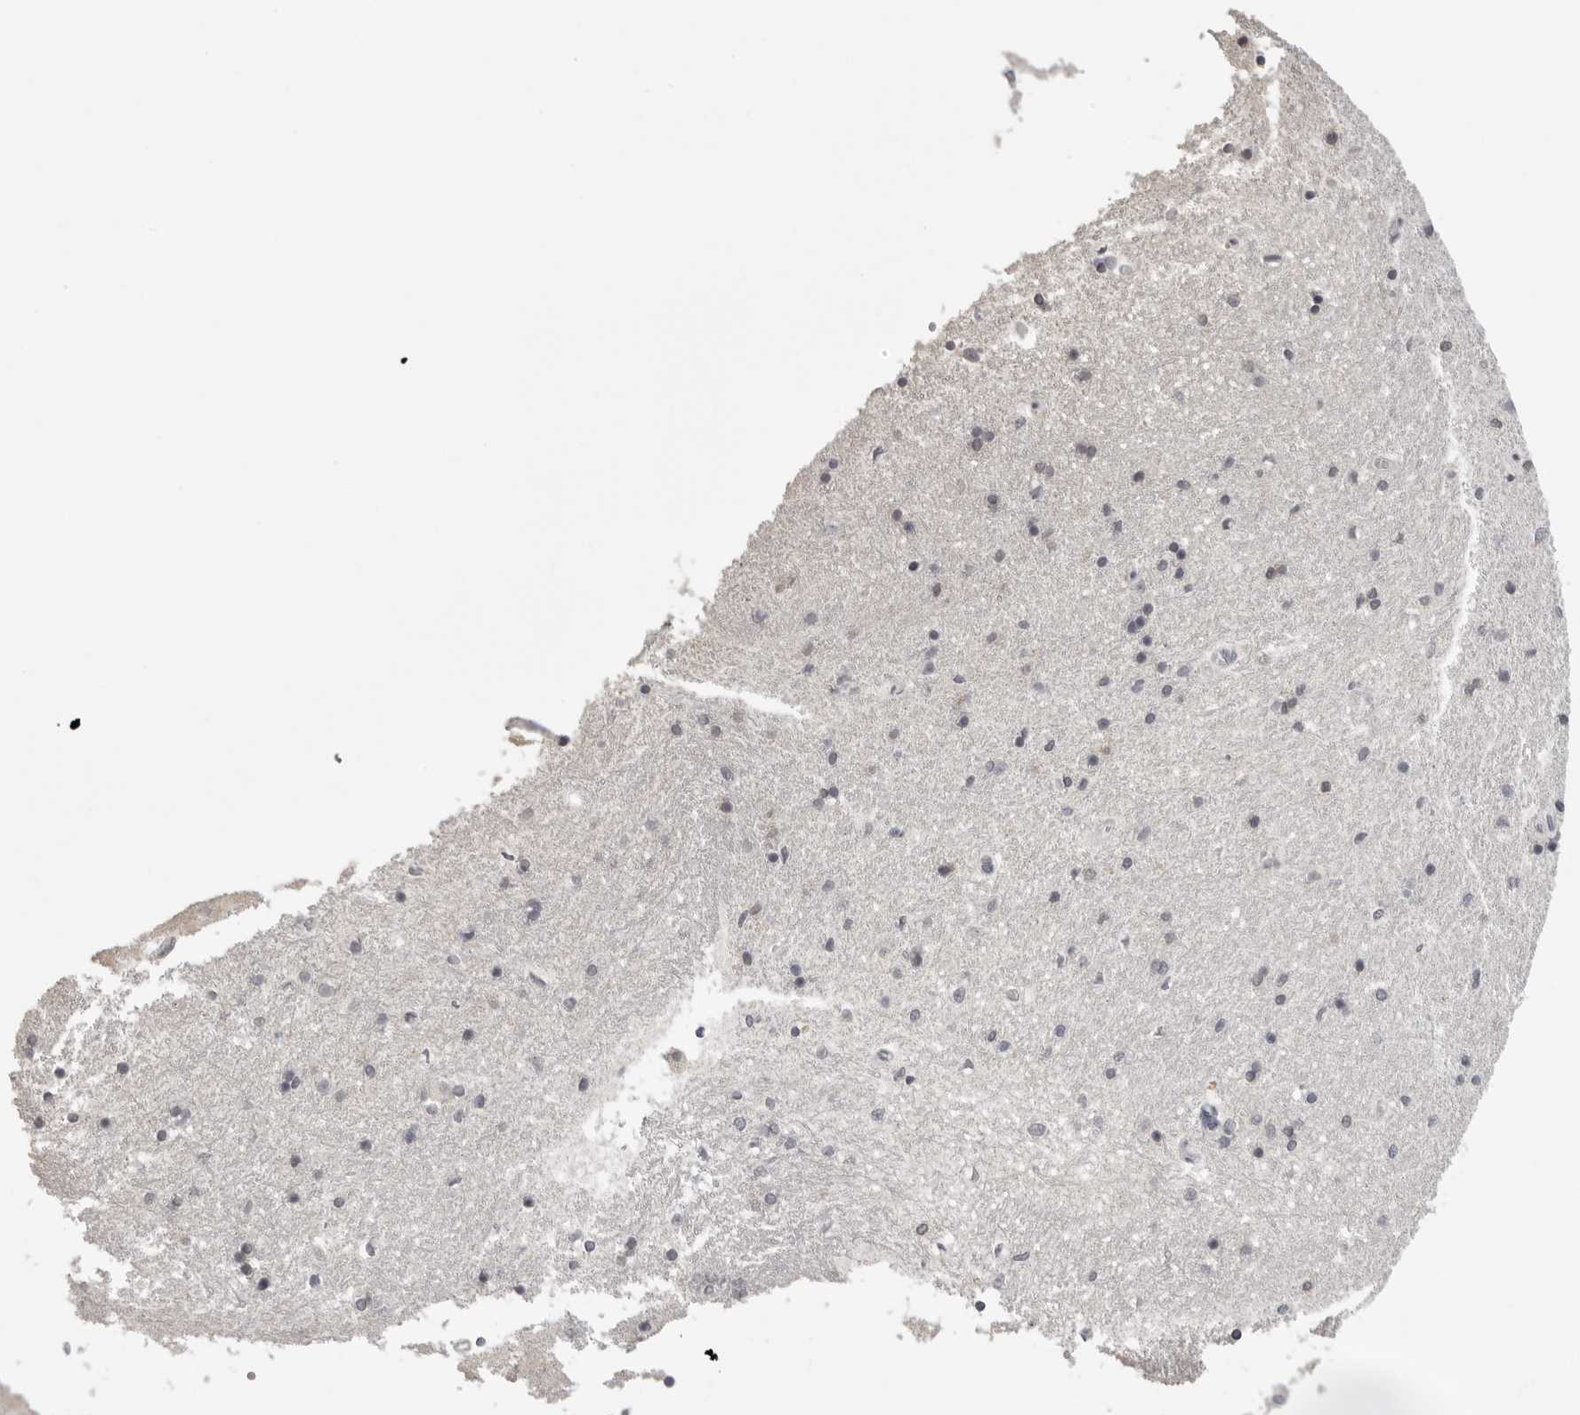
{"staining": {"intensity": "negative", "quantity": "none", "location": "none"}, "tissue": "hippocampus", "cell_type": "Glial cells", "image_type": "normal", "snomed": [{"axis": "morphology", "description": "Normal tissue, NOS"}, {"axis": "topography", "description": "Hippocampus"}], "caption": "High power microscopy micrograph of an immunohistochemistry histopathology image of benign hippocampus, revealing no significant staining in glial cells. The staining was performed using DAB (3,3'-diaminobenzidine) to visualize the protein expression in brown, while the nuclei were stained in blue with hematoxylin (Magnification: 20x).", "gene": "GPN2", "patient": {"sex": "male", "age": 45}}